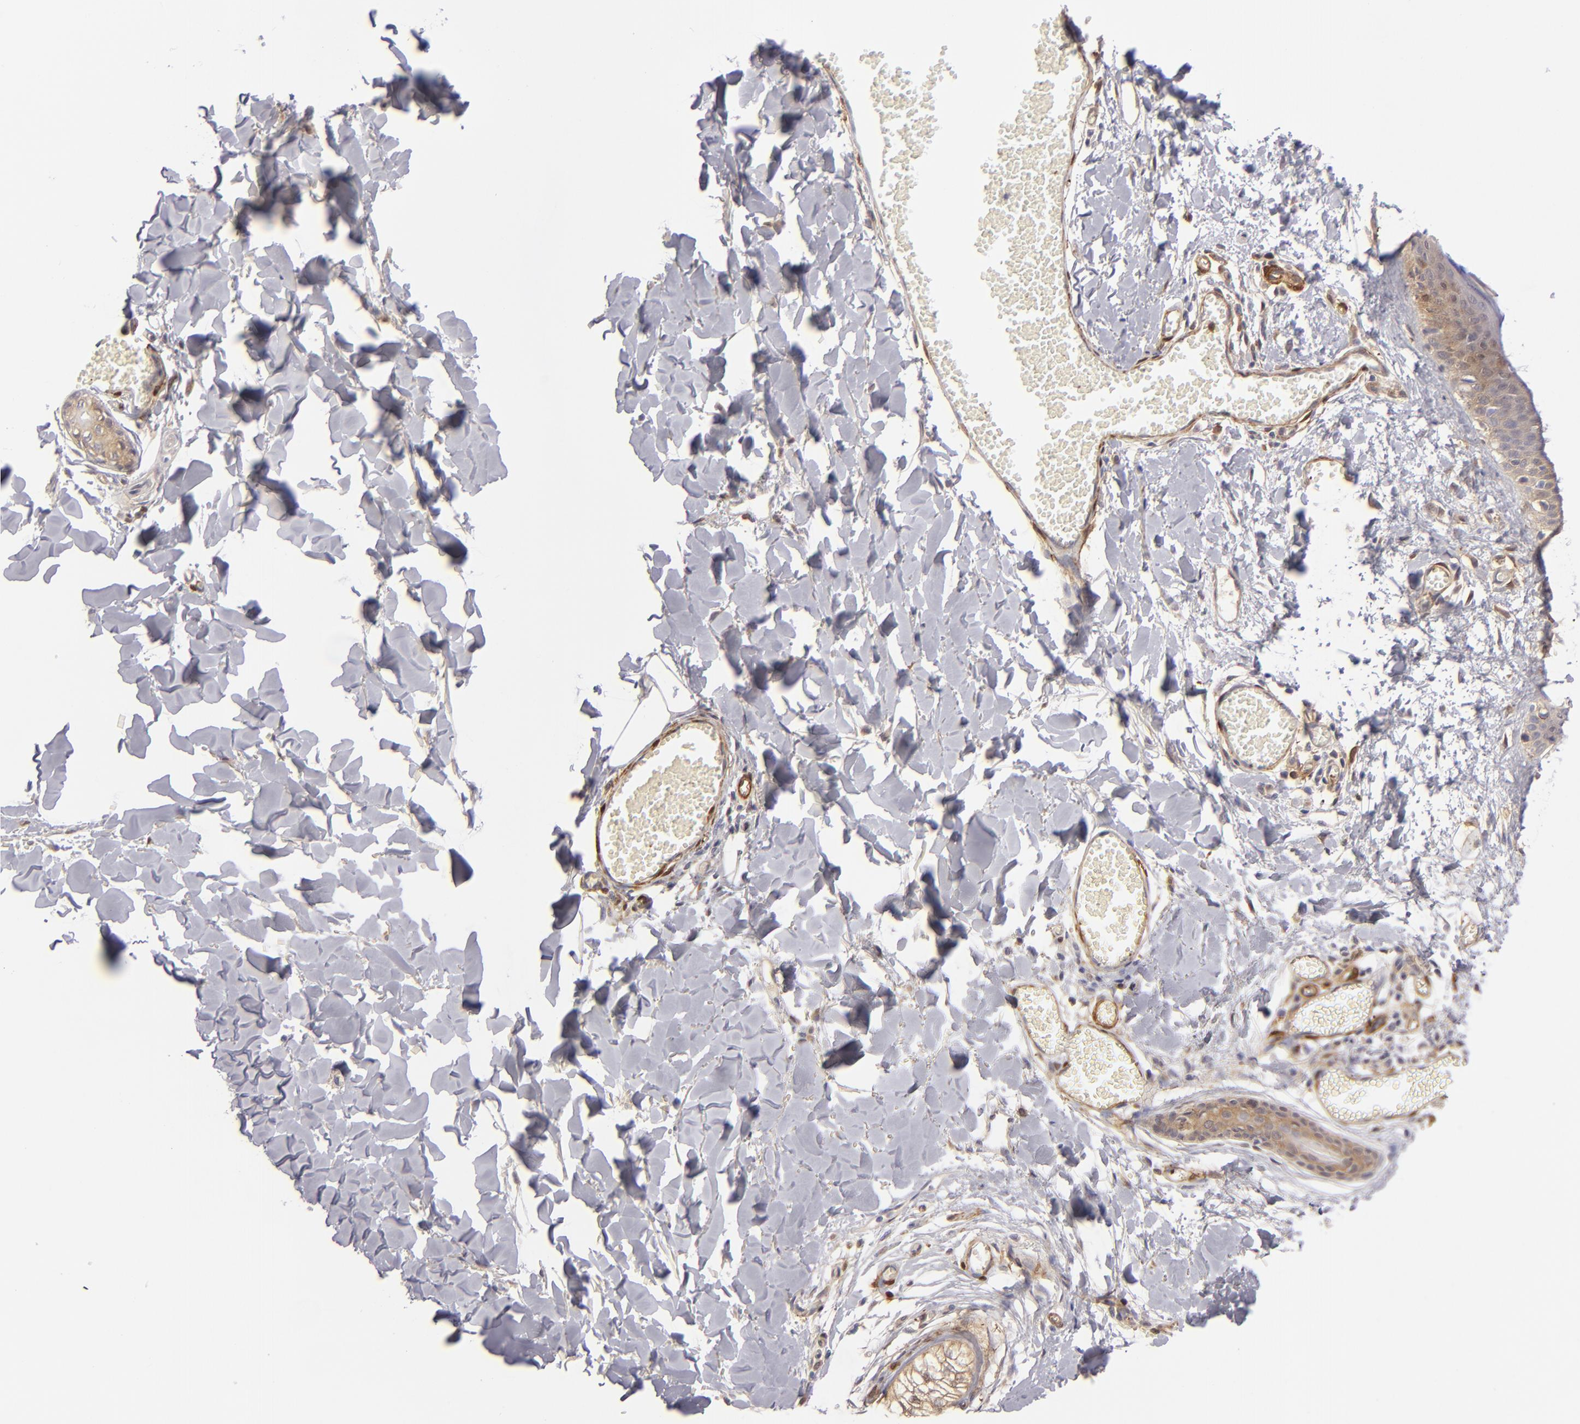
{"staining": {"intensity": "moderate", "quantity": "25%-75%", "location": "cytoplasmic/membranous"}, "tissue": "skin", "cell_type": "Fibroblasts", "image_type": "normal", "snomed": [{"axis": "morphology", "description": "Normal tissue, NOS"}, {"axis": "morphology", "description": "Sarcoma, NOS"}, {"axis": "topography", "description": "Skin"}, {"axis": "topography", "description": "Soft tissue"}], "caption": "Moderate cytoplasmic/membranous protein staining is appreciated in about 25%-75% of fibroblasts in skin.", "gene": "VCL", "patient": {"sex": "female", "age": 51}}